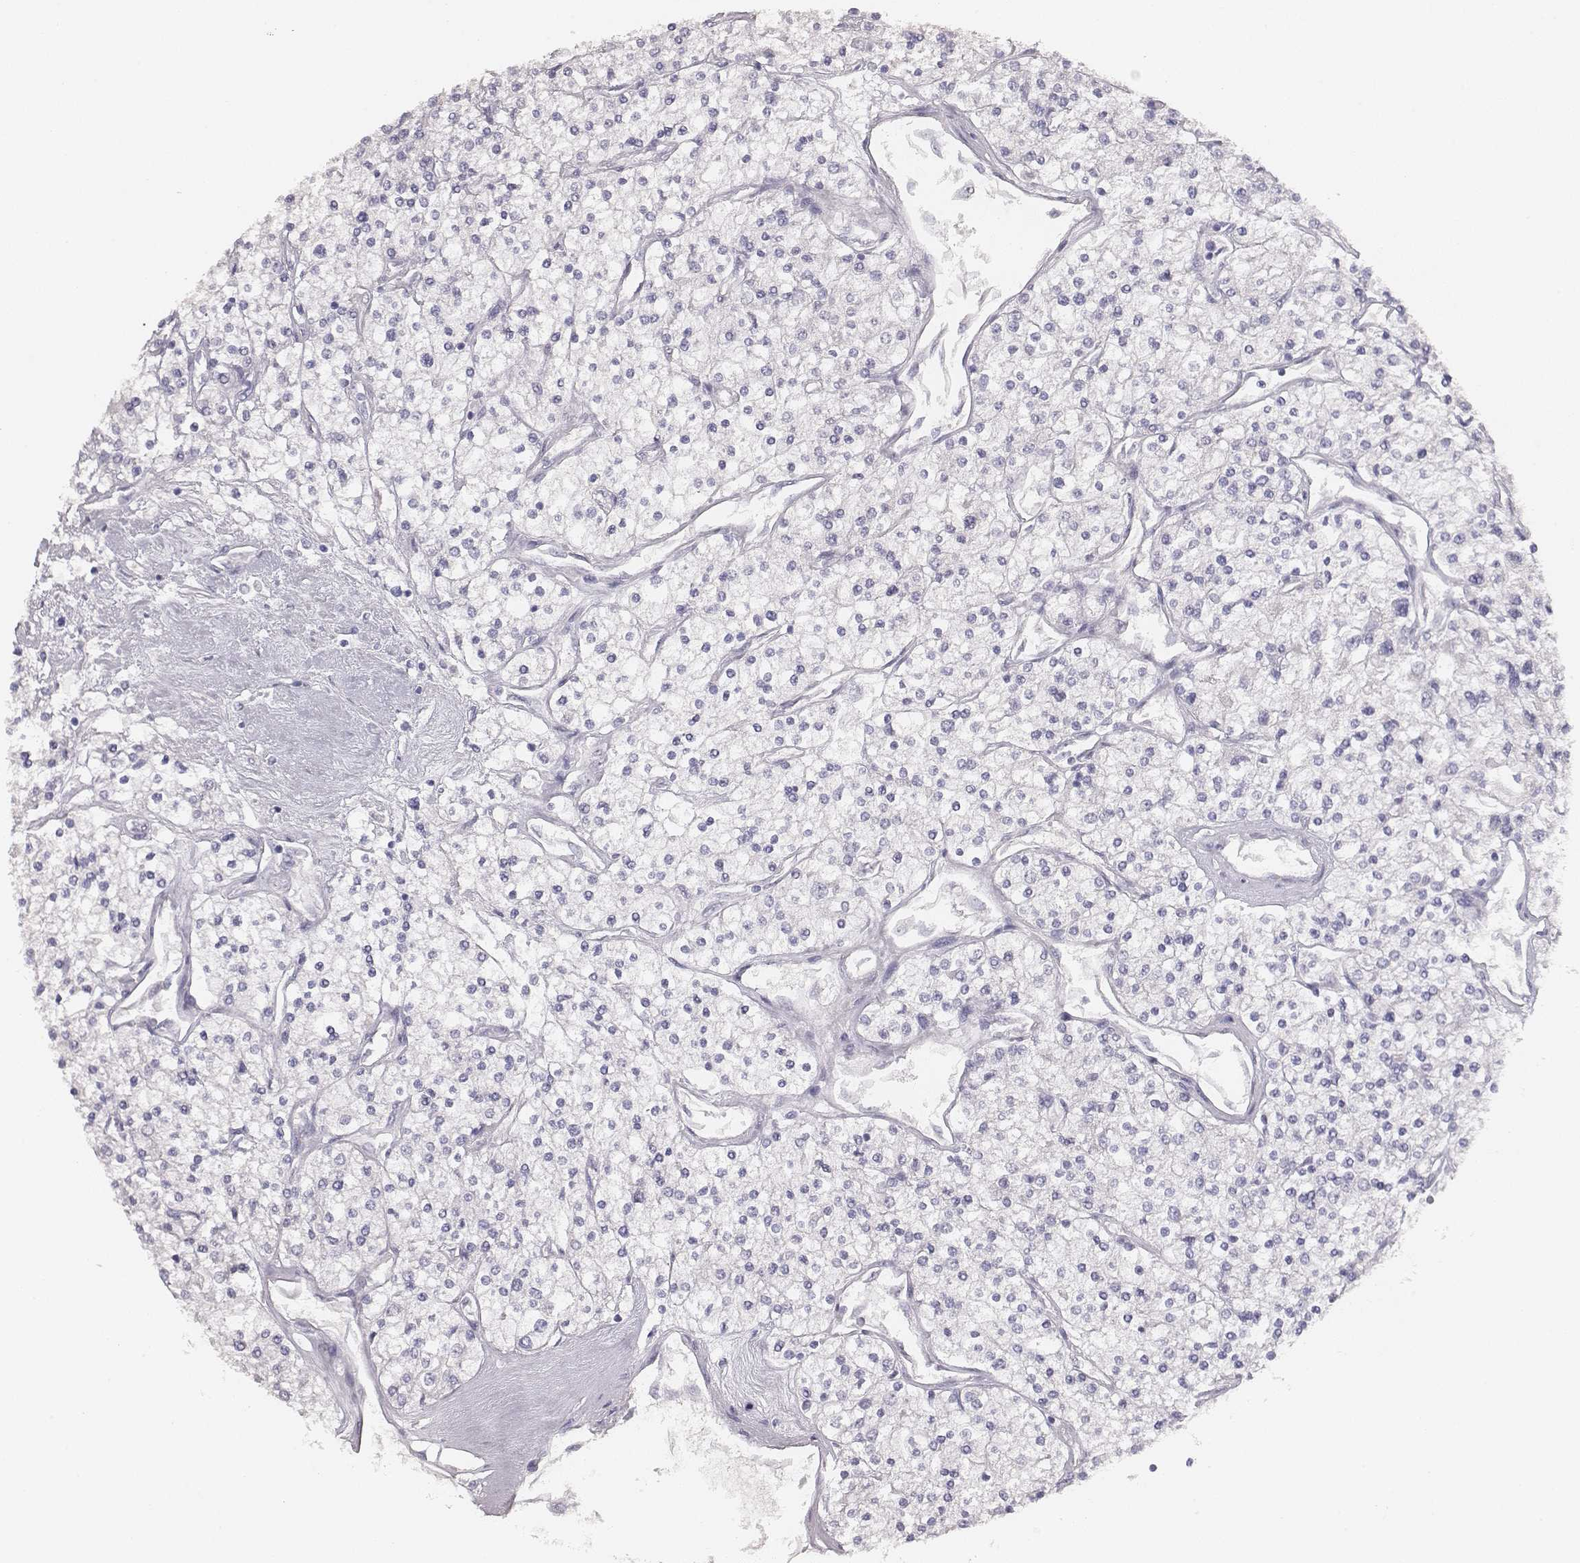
{"staining": {"intensity": "negative", "quantity": "none", "location": "none"}, "tissue": "renal cancer", "cell_type": "Tumor cells", "image_type": "cancer", "snomed": [{"axis": "morphology", "description": "Adenocarcinoma, NOS"}, {"axis": "topography", "description": "Kidney"}], "caption": "The immunohistochemistry micrograph has no significant positivity in tumor cells of renal adenocarcinoma tissue. The staining was performed using DAB to visualize the protein expression in brown, while the nuclei were stained in blue with hematoxylin (Magnification: 20x).", "gene": "MYH6", "patient": {"sex": "male", "age": 80}}